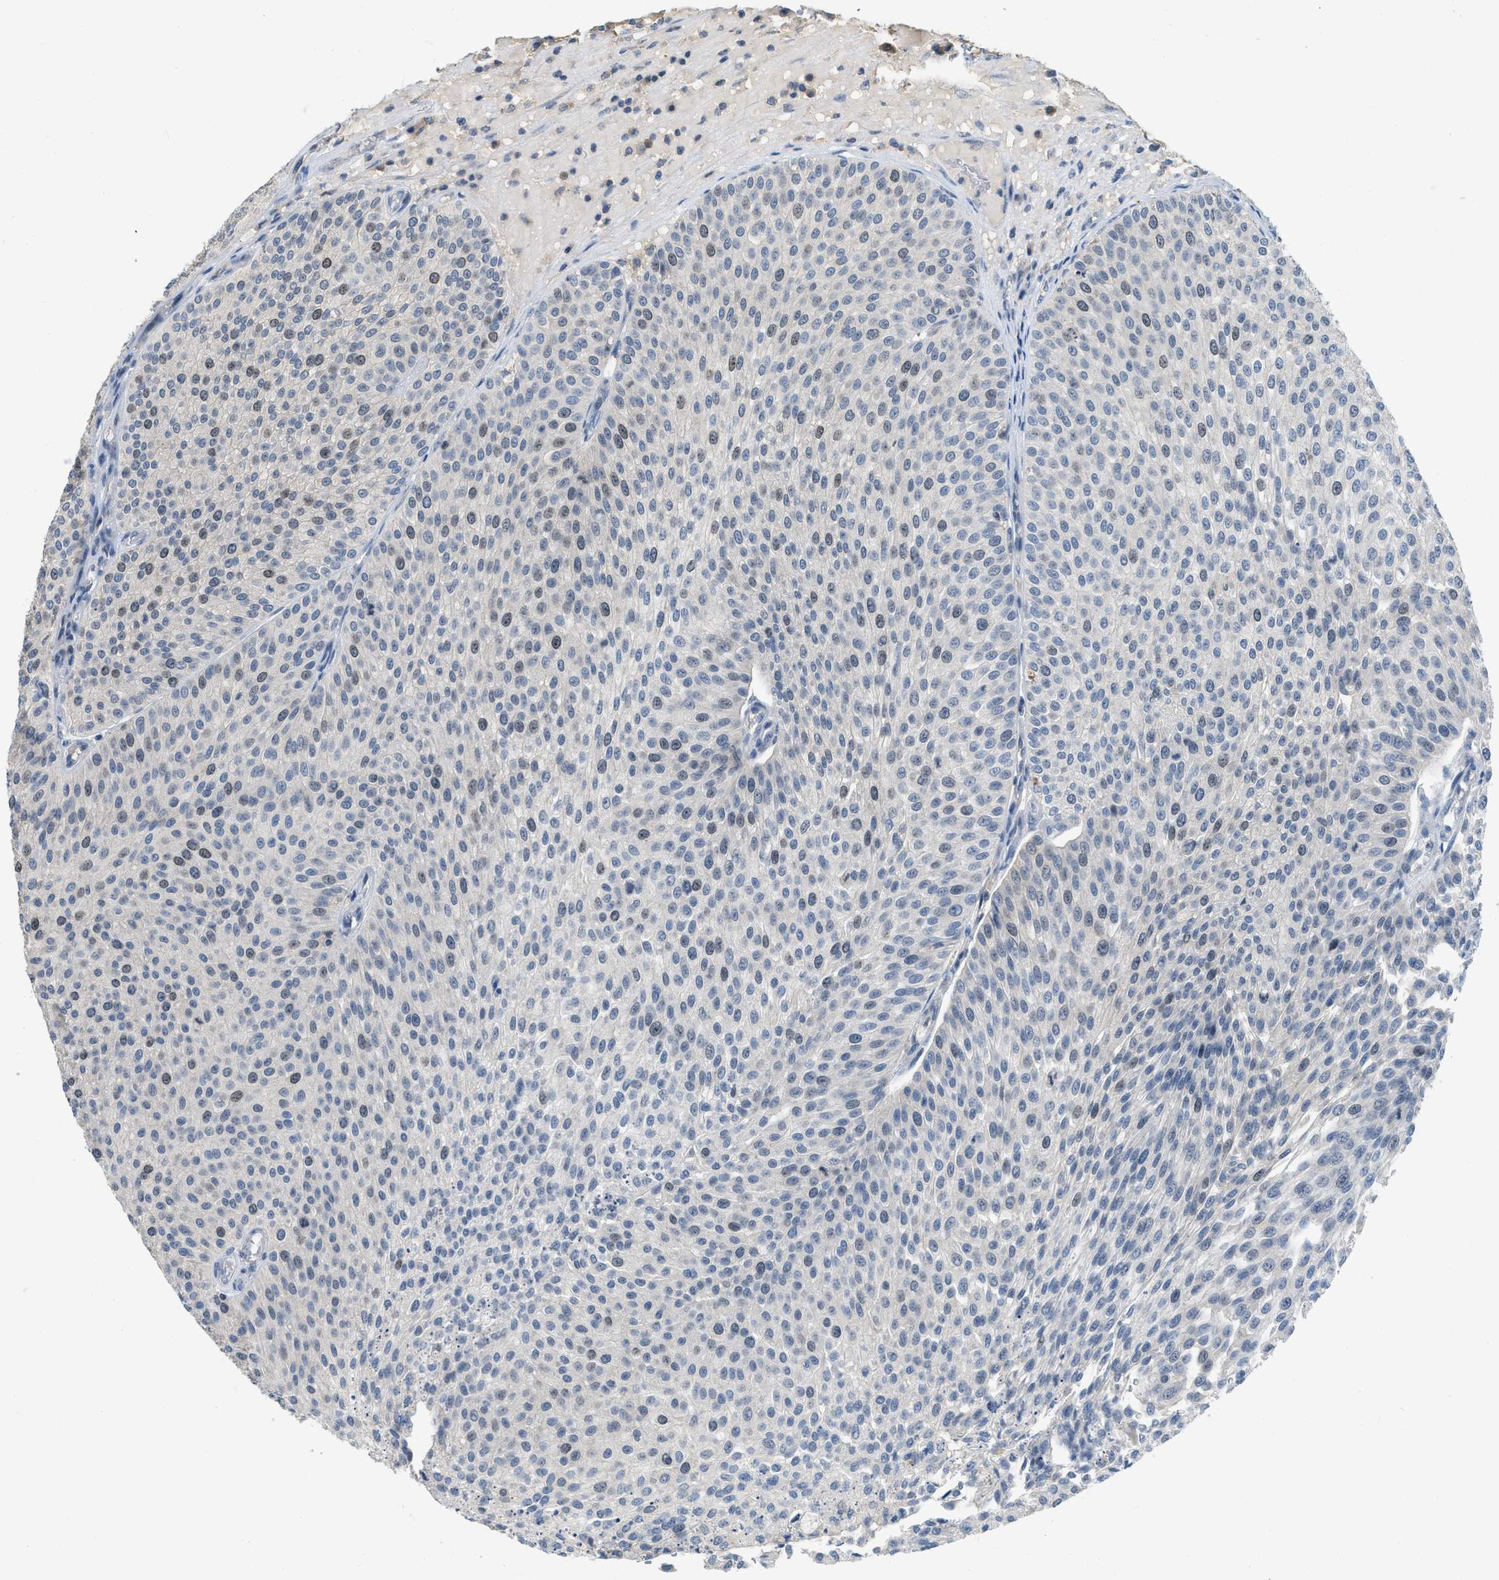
{"staining": {"intensity": "moderate", "quantity": "<25%", "location": "nuclear"}, "tissue": "urothelial cancer", "cell_type": "Tumor cells", "image_type": "cancer", "snomed": [{"axis": "morphology", "description": "Urothelial carcinoma, Low grade"}, {"axis": "topography", "description": "Smooth muscle"}, {"axis": "topography", "description": "Urinary bladder"}], "caption": "The immunohistochemical stain shows moderate nuclear staining in tumor cells of low-grade urothelial carcinoma tissue.", "gene": "MIS18A", "patient": {"sex": "male", "age": 60}}